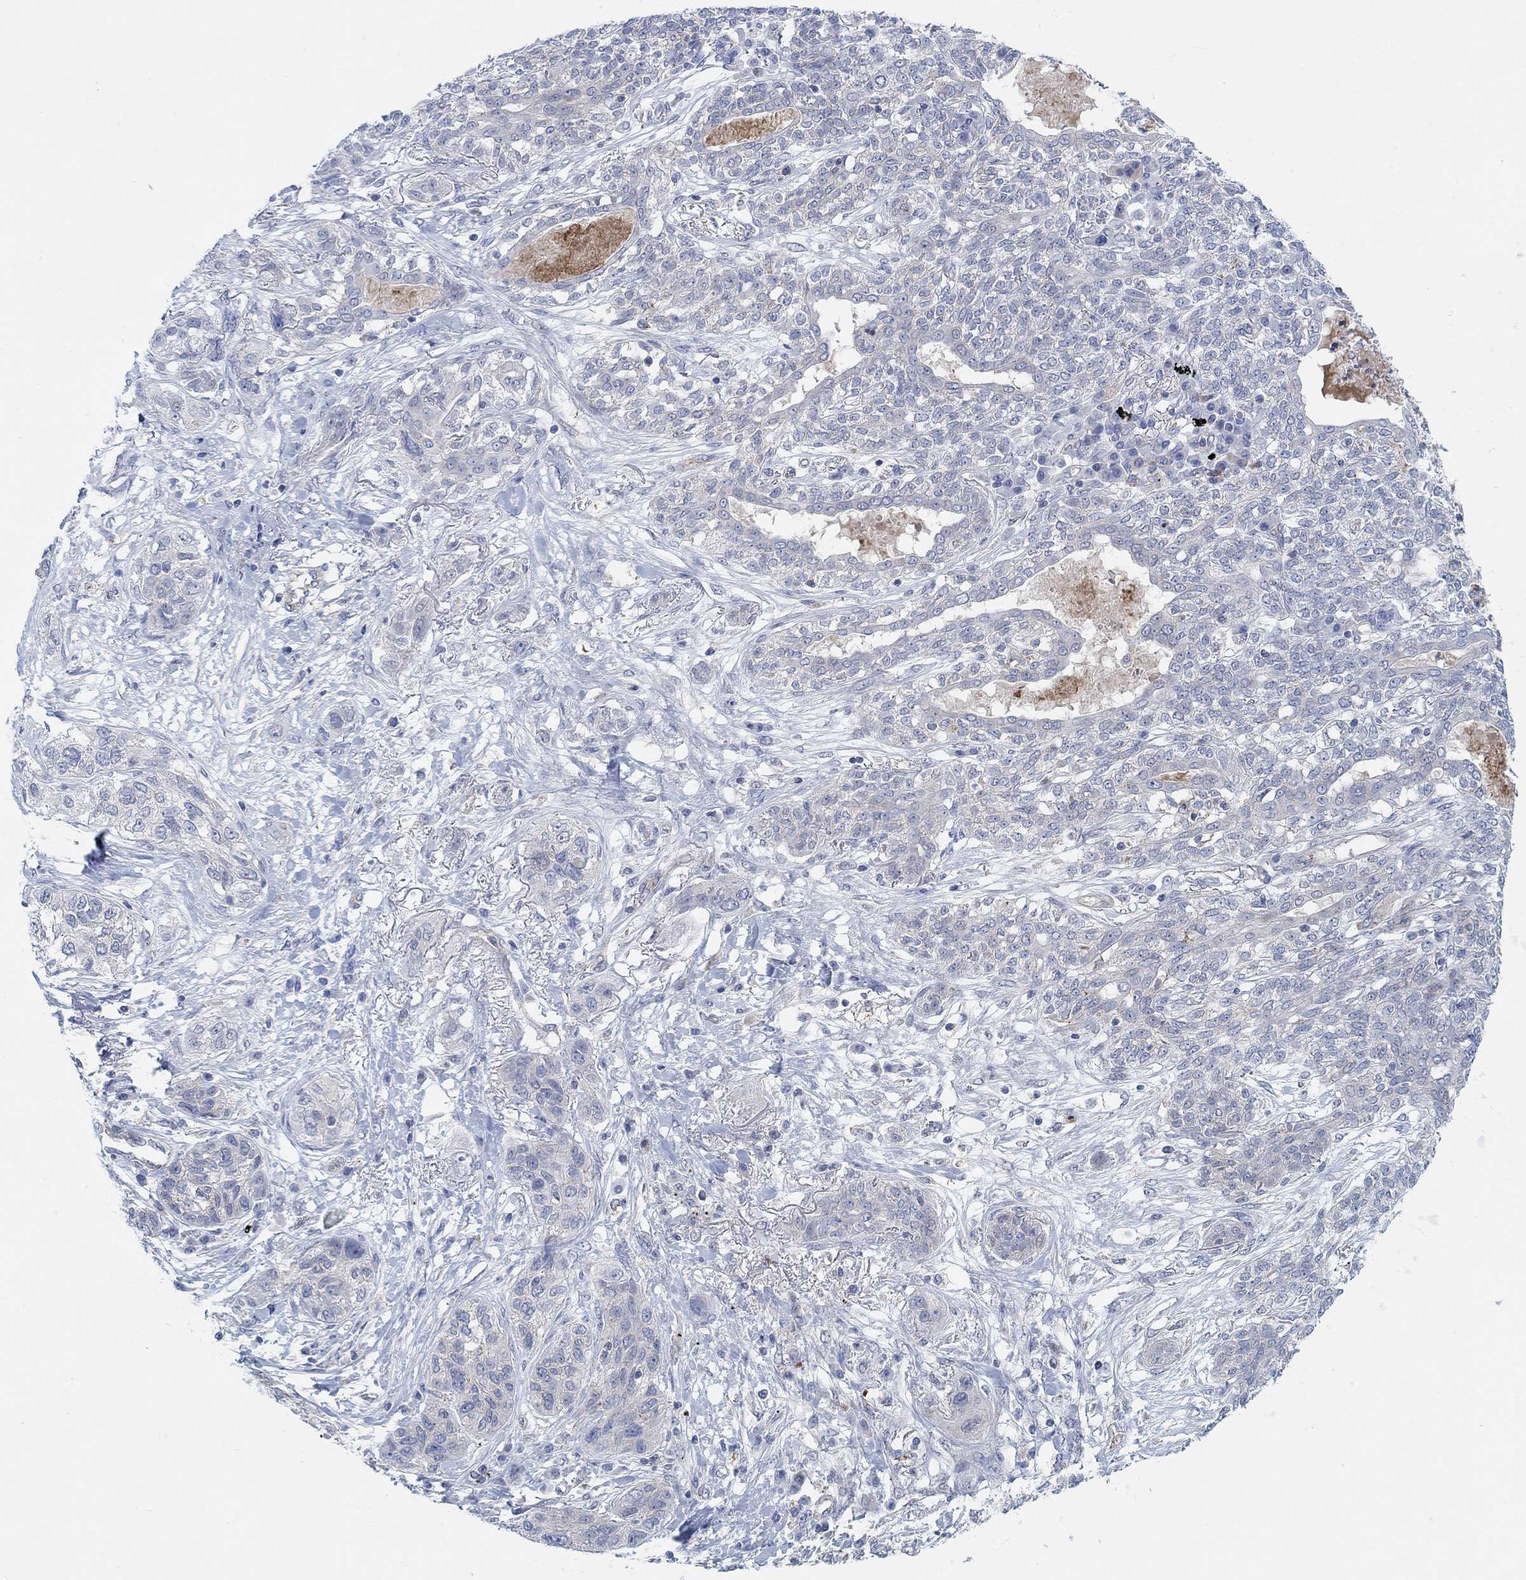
{"staining": {"intensity": "negative", "quantity": "none", "location": "none"}, "tissue": "lung cancer", "cell_type": "Tumor cells", "image_type": "cancer", "snomed": [{"axis": "morphology", "description": "Squamous cell carcinoma, NOS"}, {"axis": "topography", "description": "Lung"}], "caption": "DAB immunohistochemical staining of squamous cell carcinoma (lung) exhibits no significant expression in tumor cells.", "gene": "PMFBP1", "patient": {"sex": "female", "age": 70}}